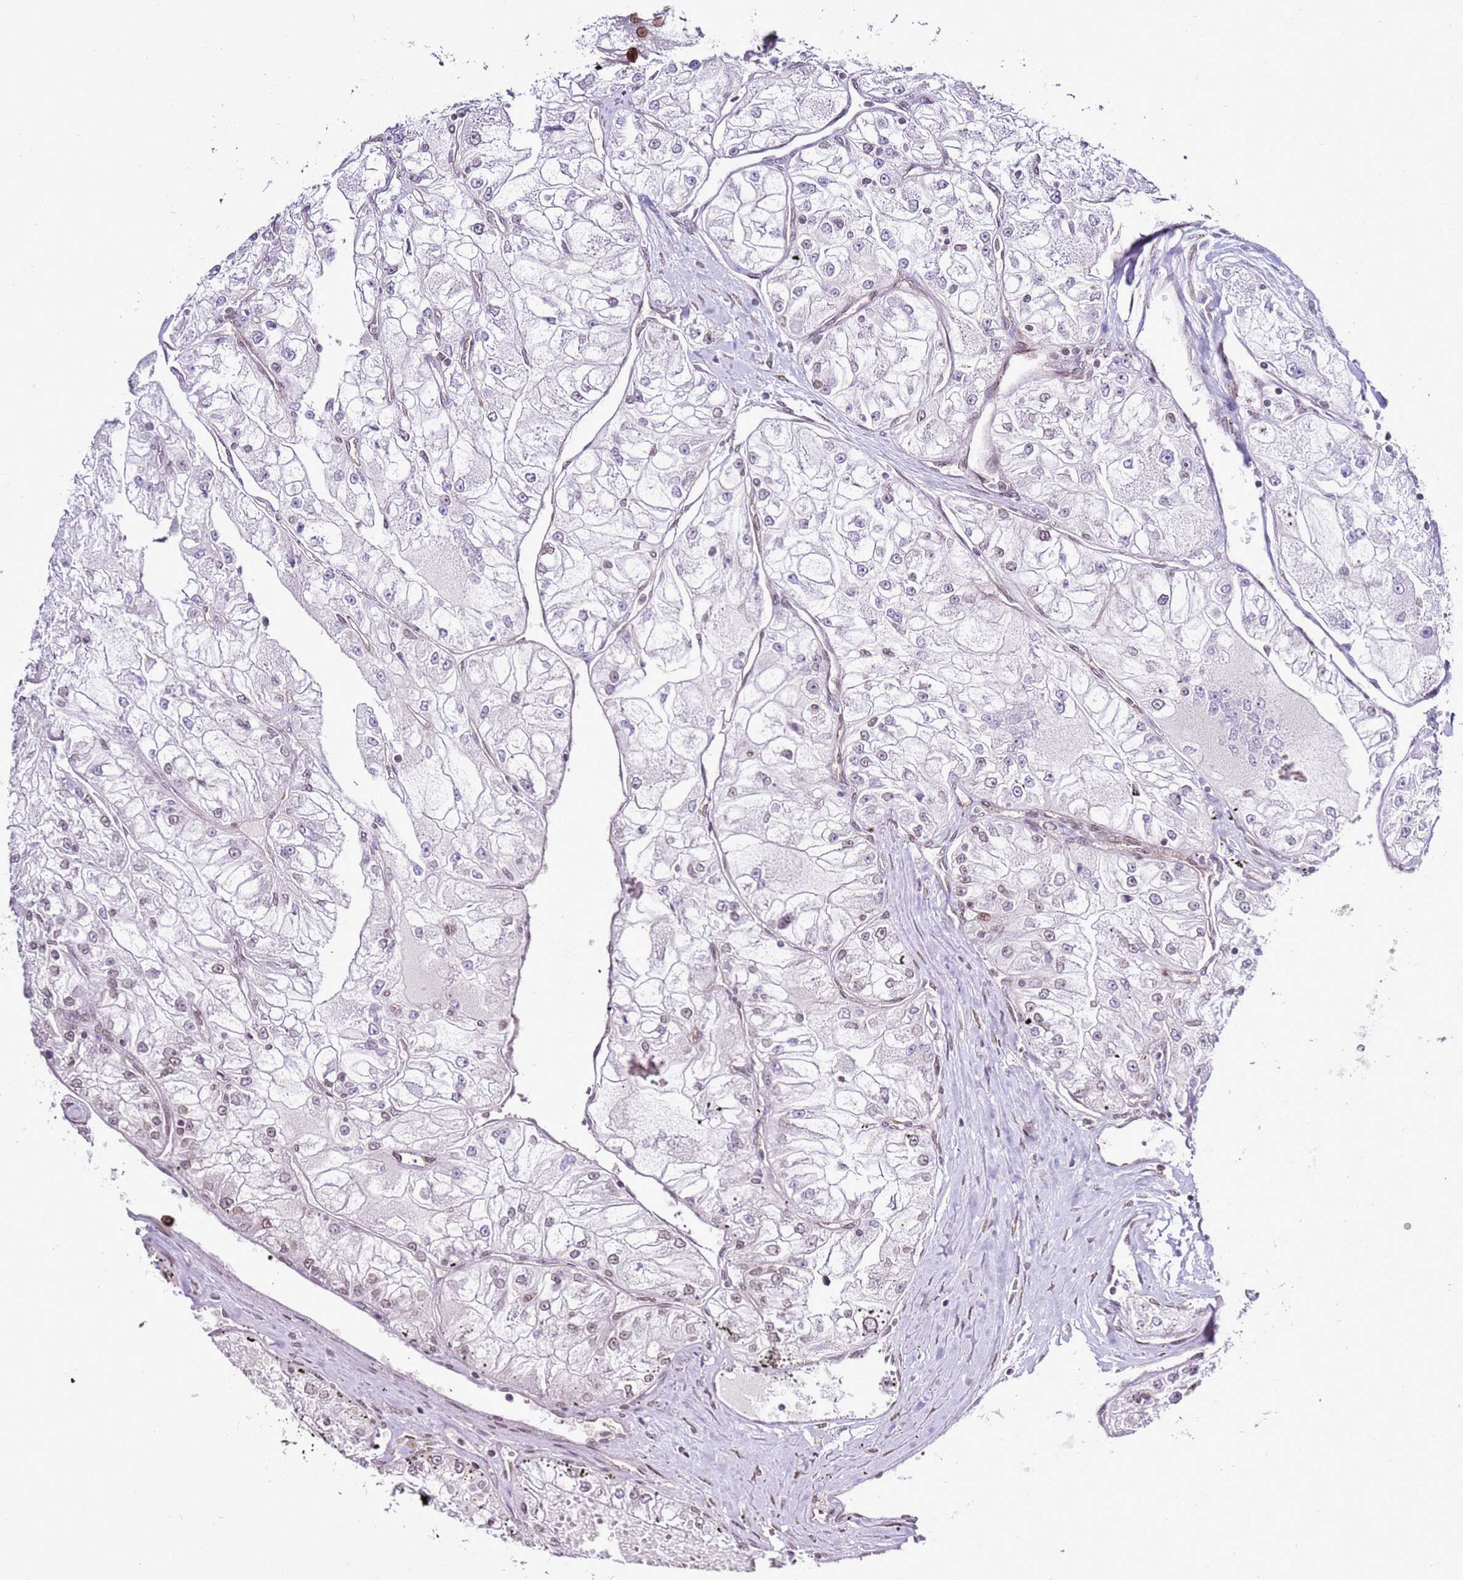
{"staining": {"intensity": "moderate", "quantity": "25%-75%", "location": "cytoplasmic/membranous,nuclear"}, "tissue": "renal cancer", "cell_type": "Tumor cells", "image_type": "cancer", "snomed": [{"axis": "morphology", "description": "Adenocarcinoma, NOS"}, {"axis": "topography", "description": "Kidney"}], "caption": "This image demonstrates immunohistochemistry staining of human renal cancer (adenocarcinoma), with medium moderate cytoplasmic/membranous and nuclear expression in approximately 25%-75% of tumor cells.", "gene": "POU6F1", "patient": {"sex": "female", "age": 72}}